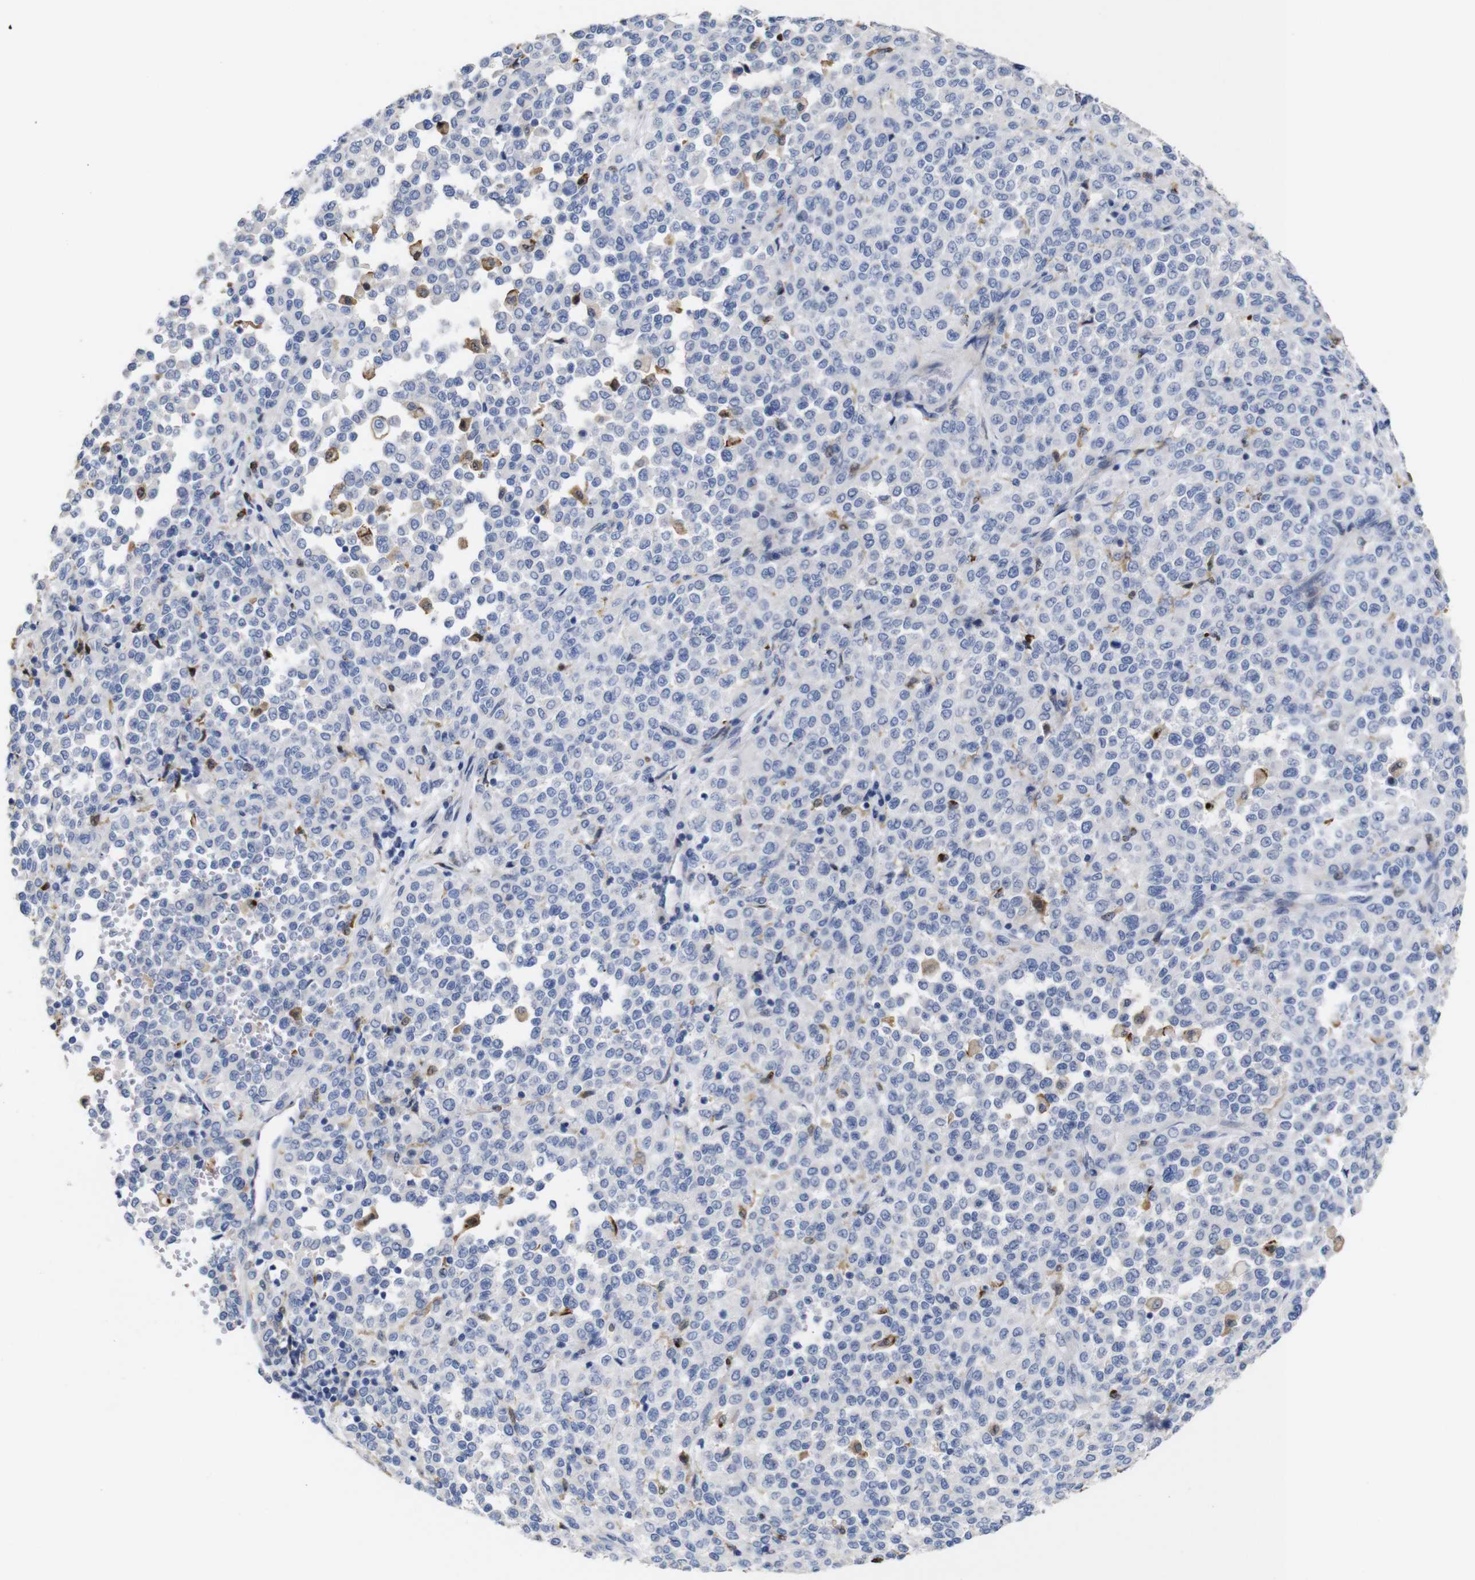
{"staining": {"intensity": "negative", "quantity": "none", "location": "none"}, "tissue": "melanoma", "cell_type": "Tumor cells", "image_type": "cancer", "snomed": [{"axis": "morphology", "description": "Malignant melanoma, Metastatic site"}, {"axis": "topography", "description": "Pancreas"}], "caption": "Immunohistochemistry (IHC) micrograph of human melanoma stained for a protein (brown), which displays no staining in tumor cells. (Stains: DAB immunohistochemistry with hematoxylin counter stain, Microscopy: brightfield microscopy at high magnification).", "gene": "TCEAL9", "patient": {"sex": "female", "age": 30}}